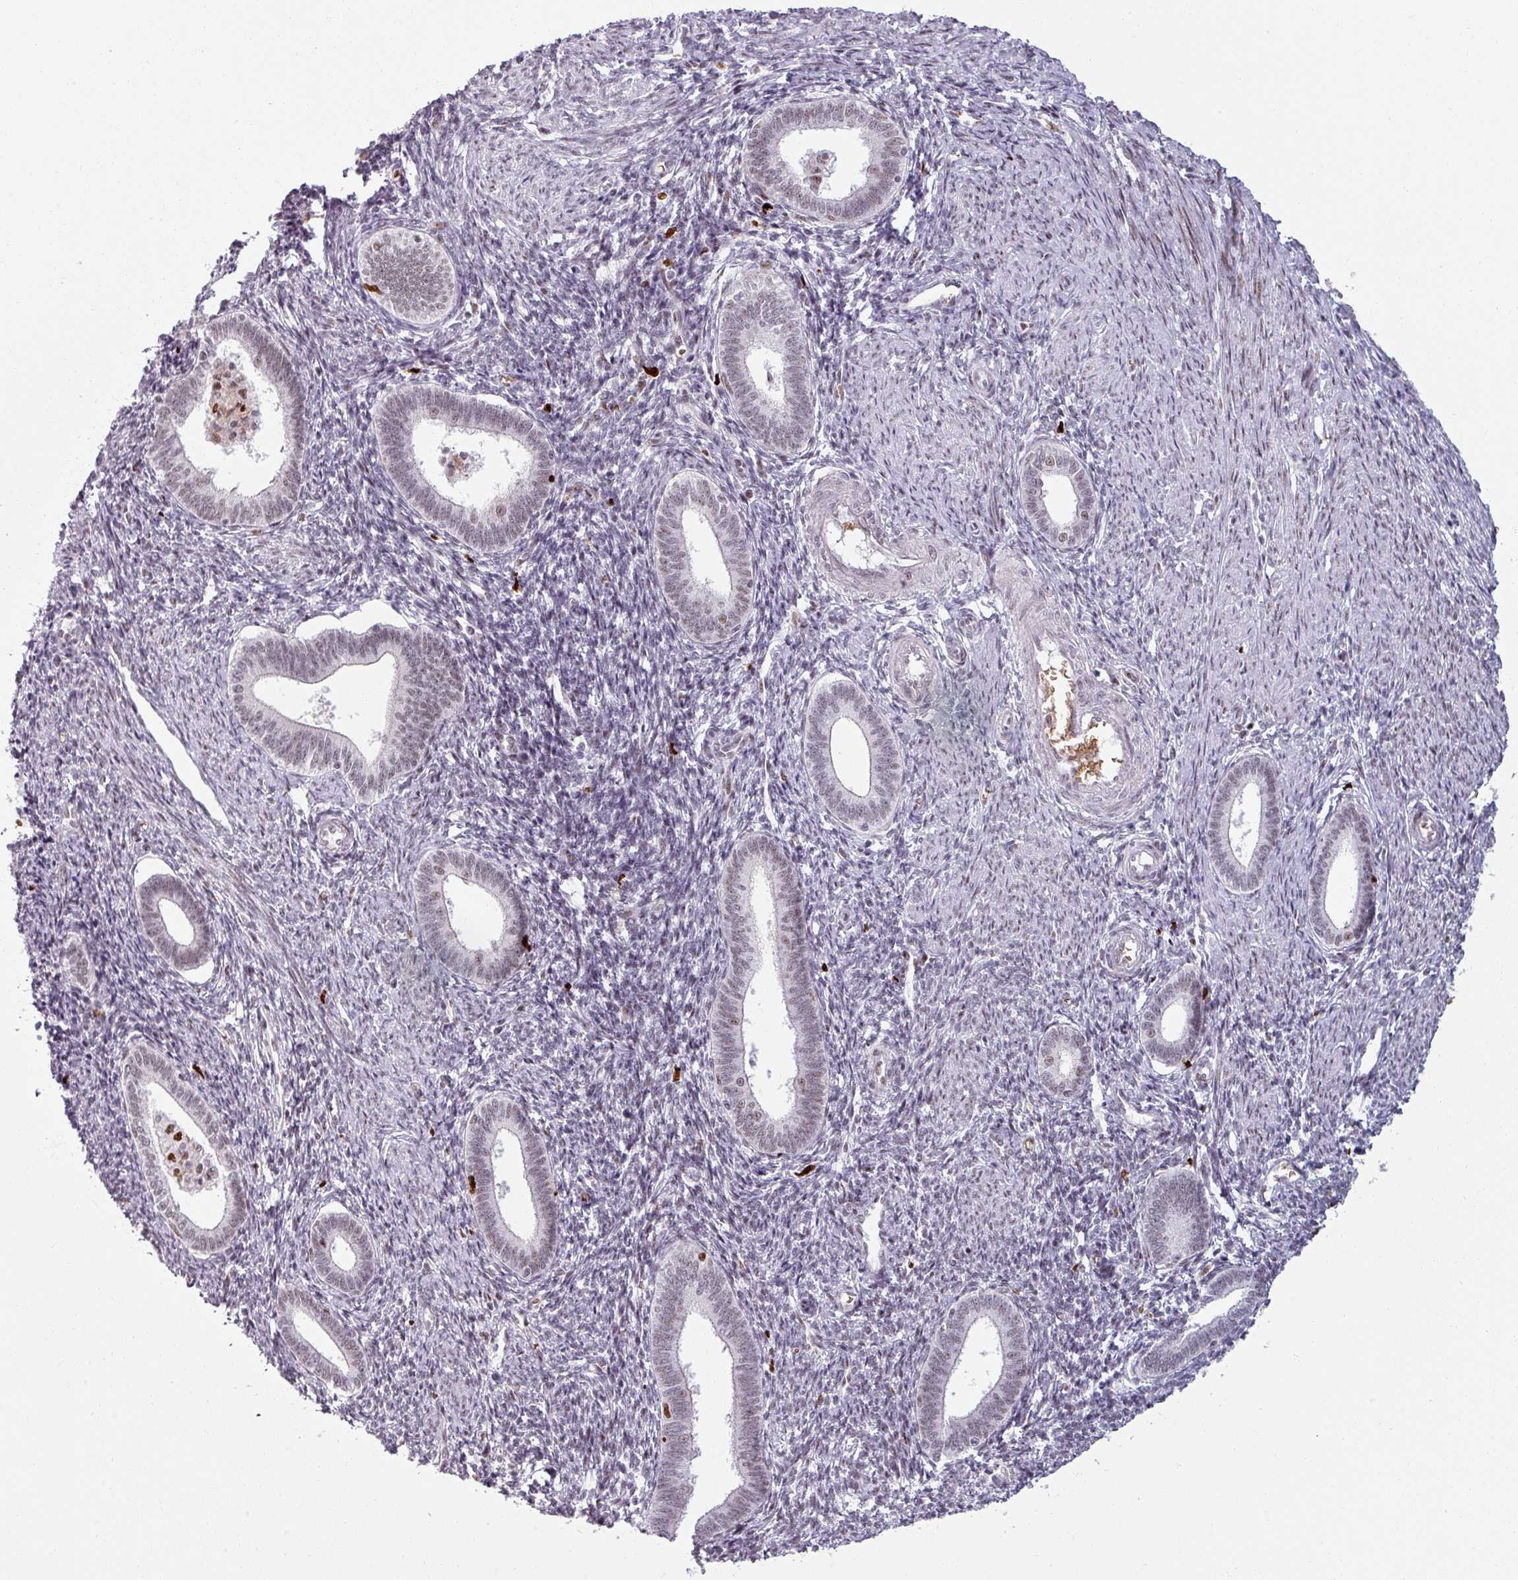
{"staining": {"intensity": "moderate", "quantity": "25%-75%", "location": "nuclear"}, "tissue": "endometrium", "cell_type": "Cells in endometrial stroma", "image_type": "normal", "snomed": [{"axis": "morphology", "description": "Normal tissue, NOS"}, {"axis": "topography", "description": "Endometrium"}], "caption": "A brown stain highlights moderate nuclear positivity of a protein in cells in endometrial stroma of normal endometrium. (Brightfield microscopy of DAB IHC at high magnification).", "gene": "NCOR1", "patient": {"sex": "female", "age": 41}}